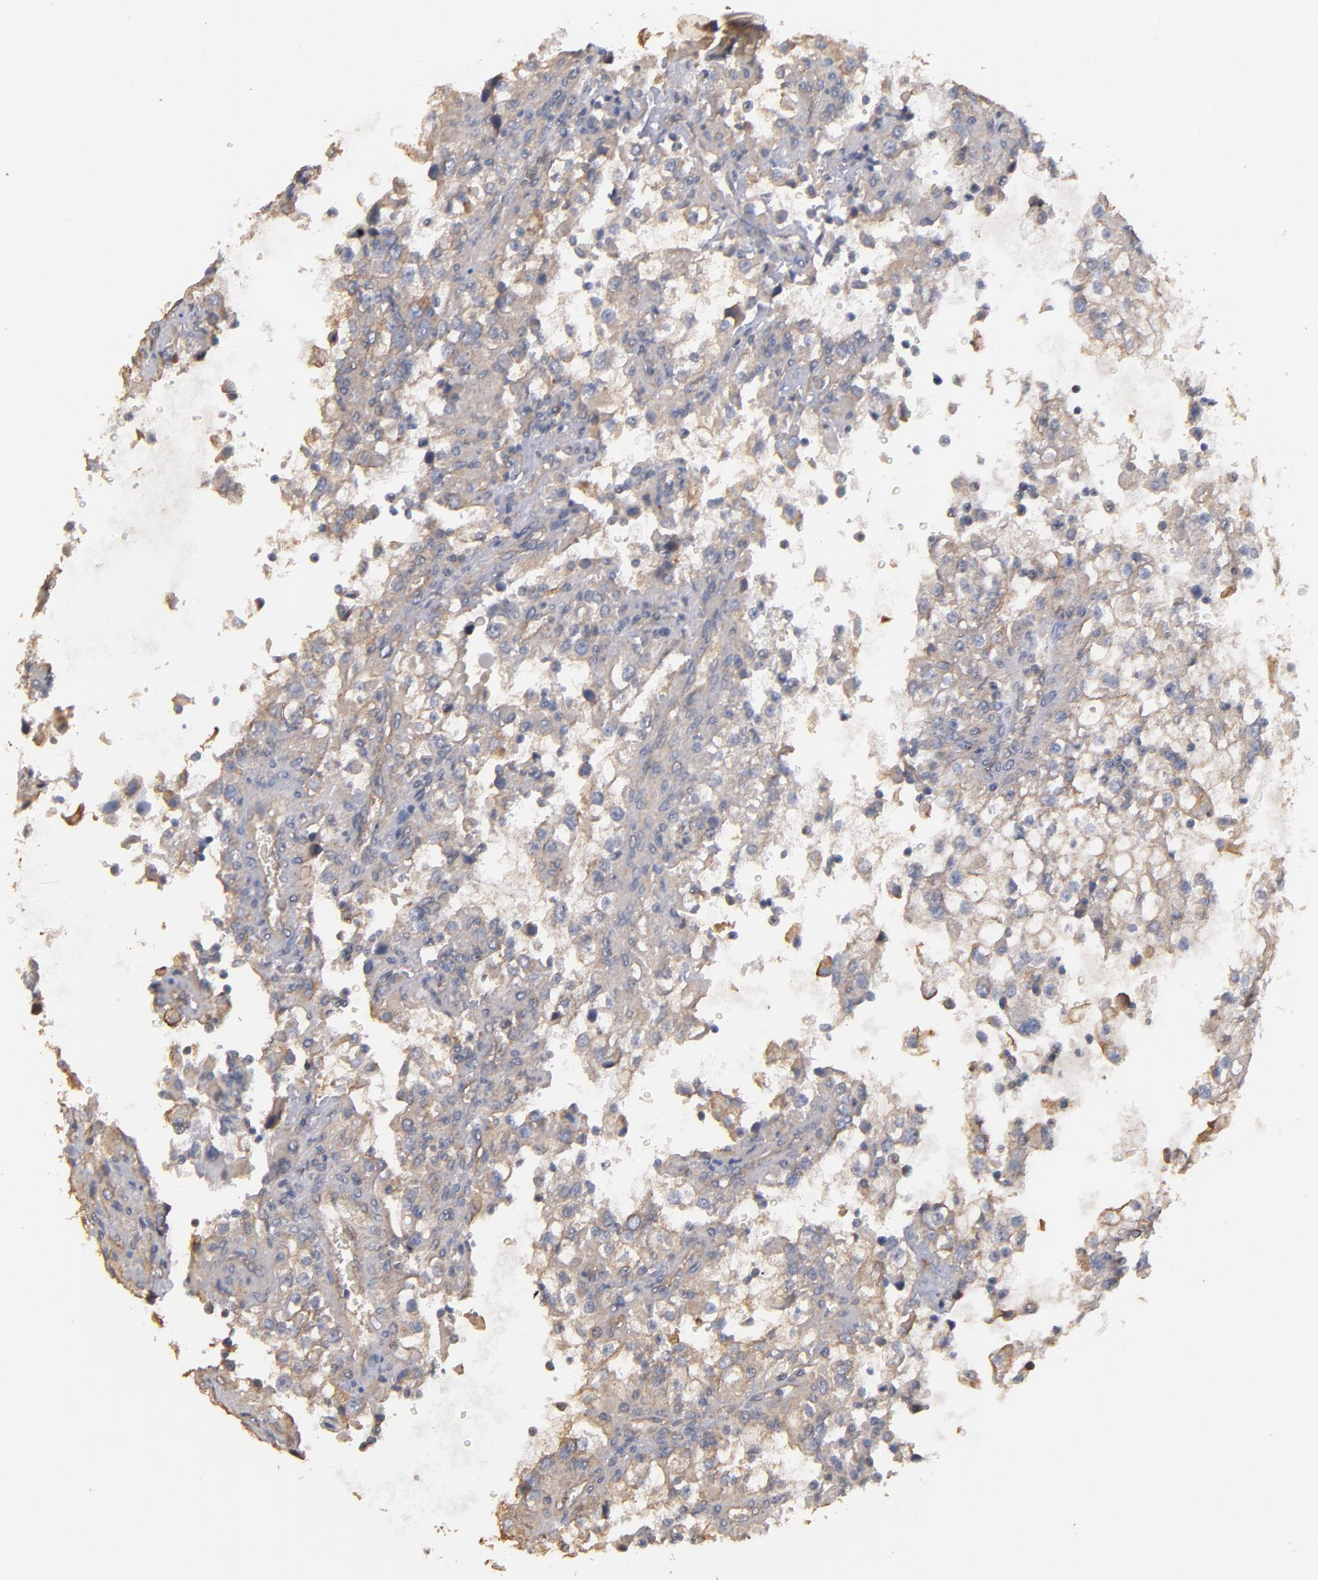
{"staining": {"intensity": "weak", "quantity": ">75%", "location": "cytoplasmic/membranous"}, "tissue": "renal cancer", "cell_type": "Tumor cells", "image_type": "cancer", "snomed": [{"axis": "morphology", "description": "Adenocarcinoma, NOS"}, {"axis": "topography", "description": "Kidney"}], "caption": "Renal cancer (adenocarcinoma) stained for a protein (brown) reveals weak cytoplasmic/membranous positive staining in about >75% of tumor cells.", "gene": "DMD", "patient": {"sex": "female", "age": 52}}